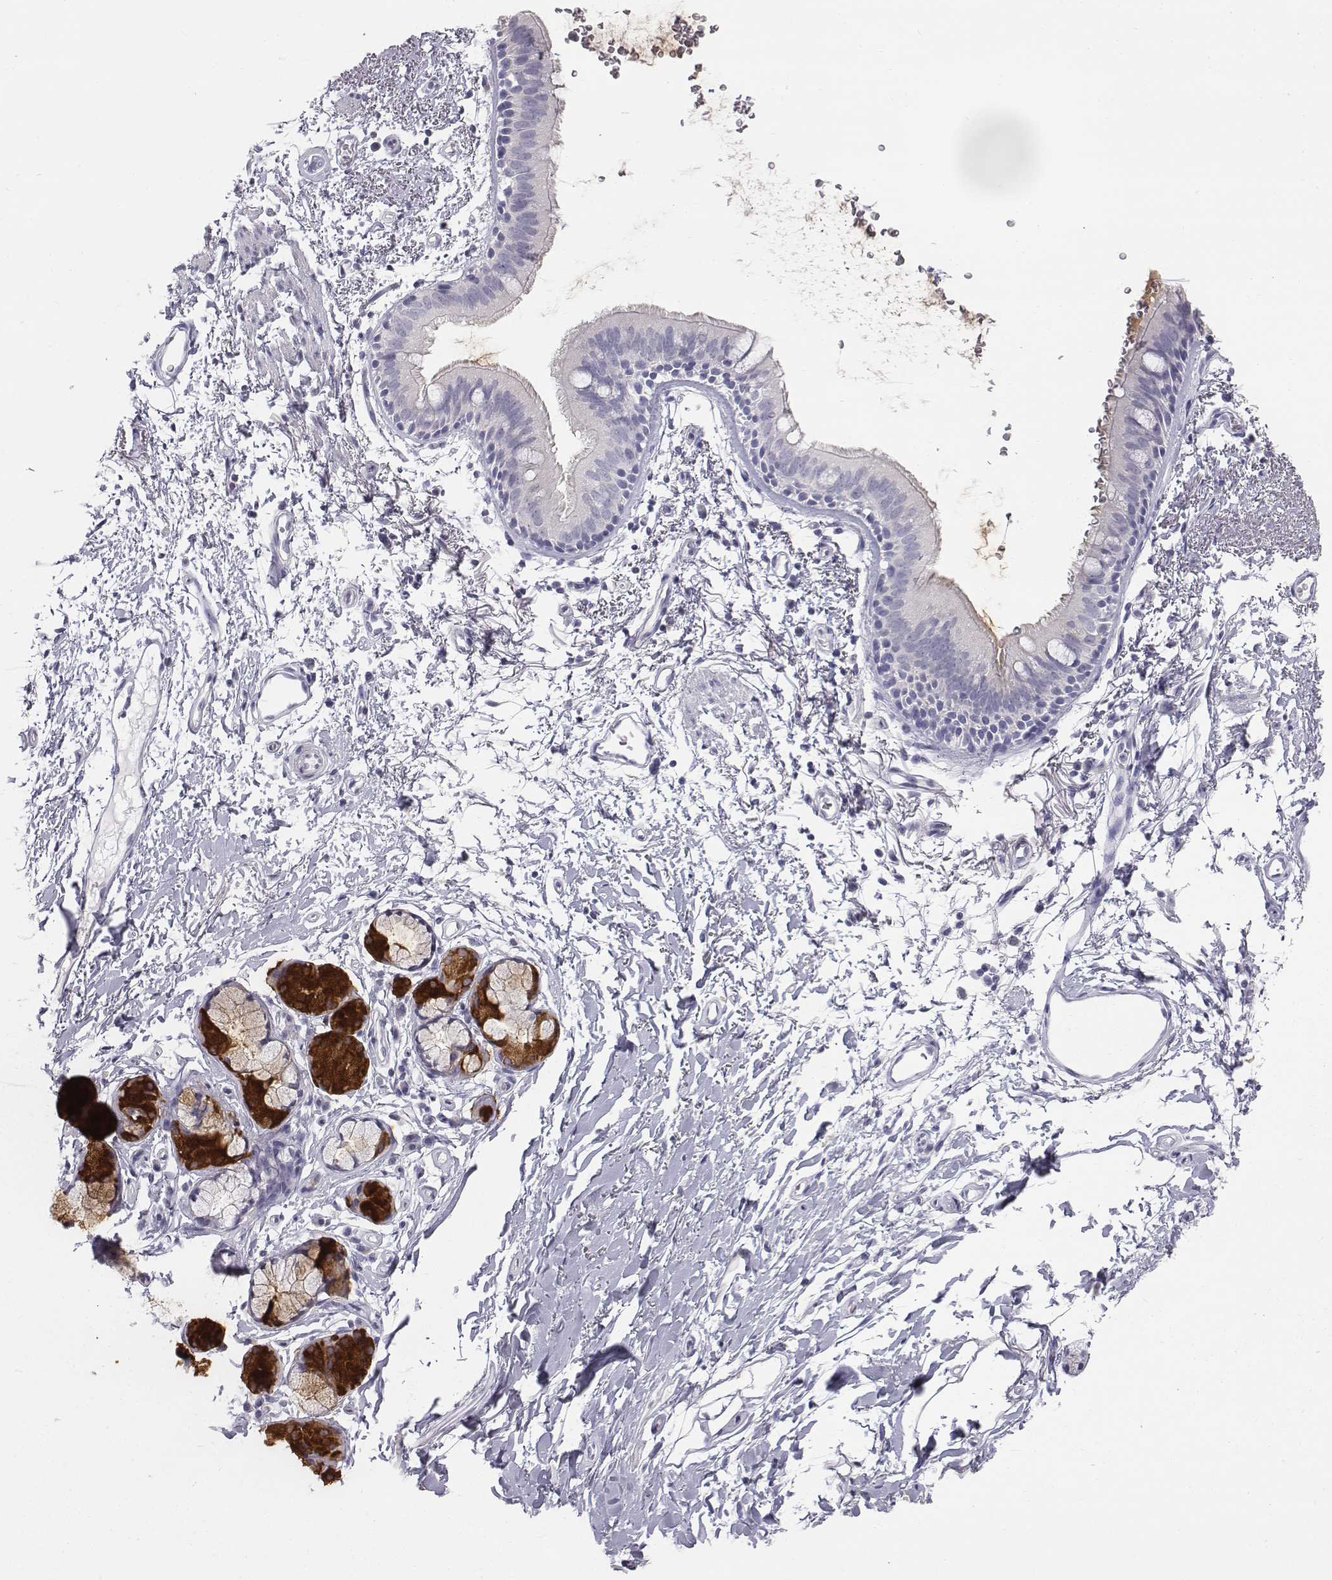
{"staining": {"intensity": "negative", "quantity": "none", "location": "none"}, "tissue": "bronchus", "cell_type": "Respiratory epithelial cells", "image_type": "normal", "snomed": [{"axis": "morphology", "description": "Normal tissue, NOS"}, {"axis": "topography", "description": "Lymph node"}, {"axis": "topography", "description": "Bronchus"}], "caption": "Immunohistochemical staining of normal human bronchus demonstrates no significant positivity in respiratory epithelial cells.", "gene": "C6orf58", "patient": {"sex": "female", "age": 70}}